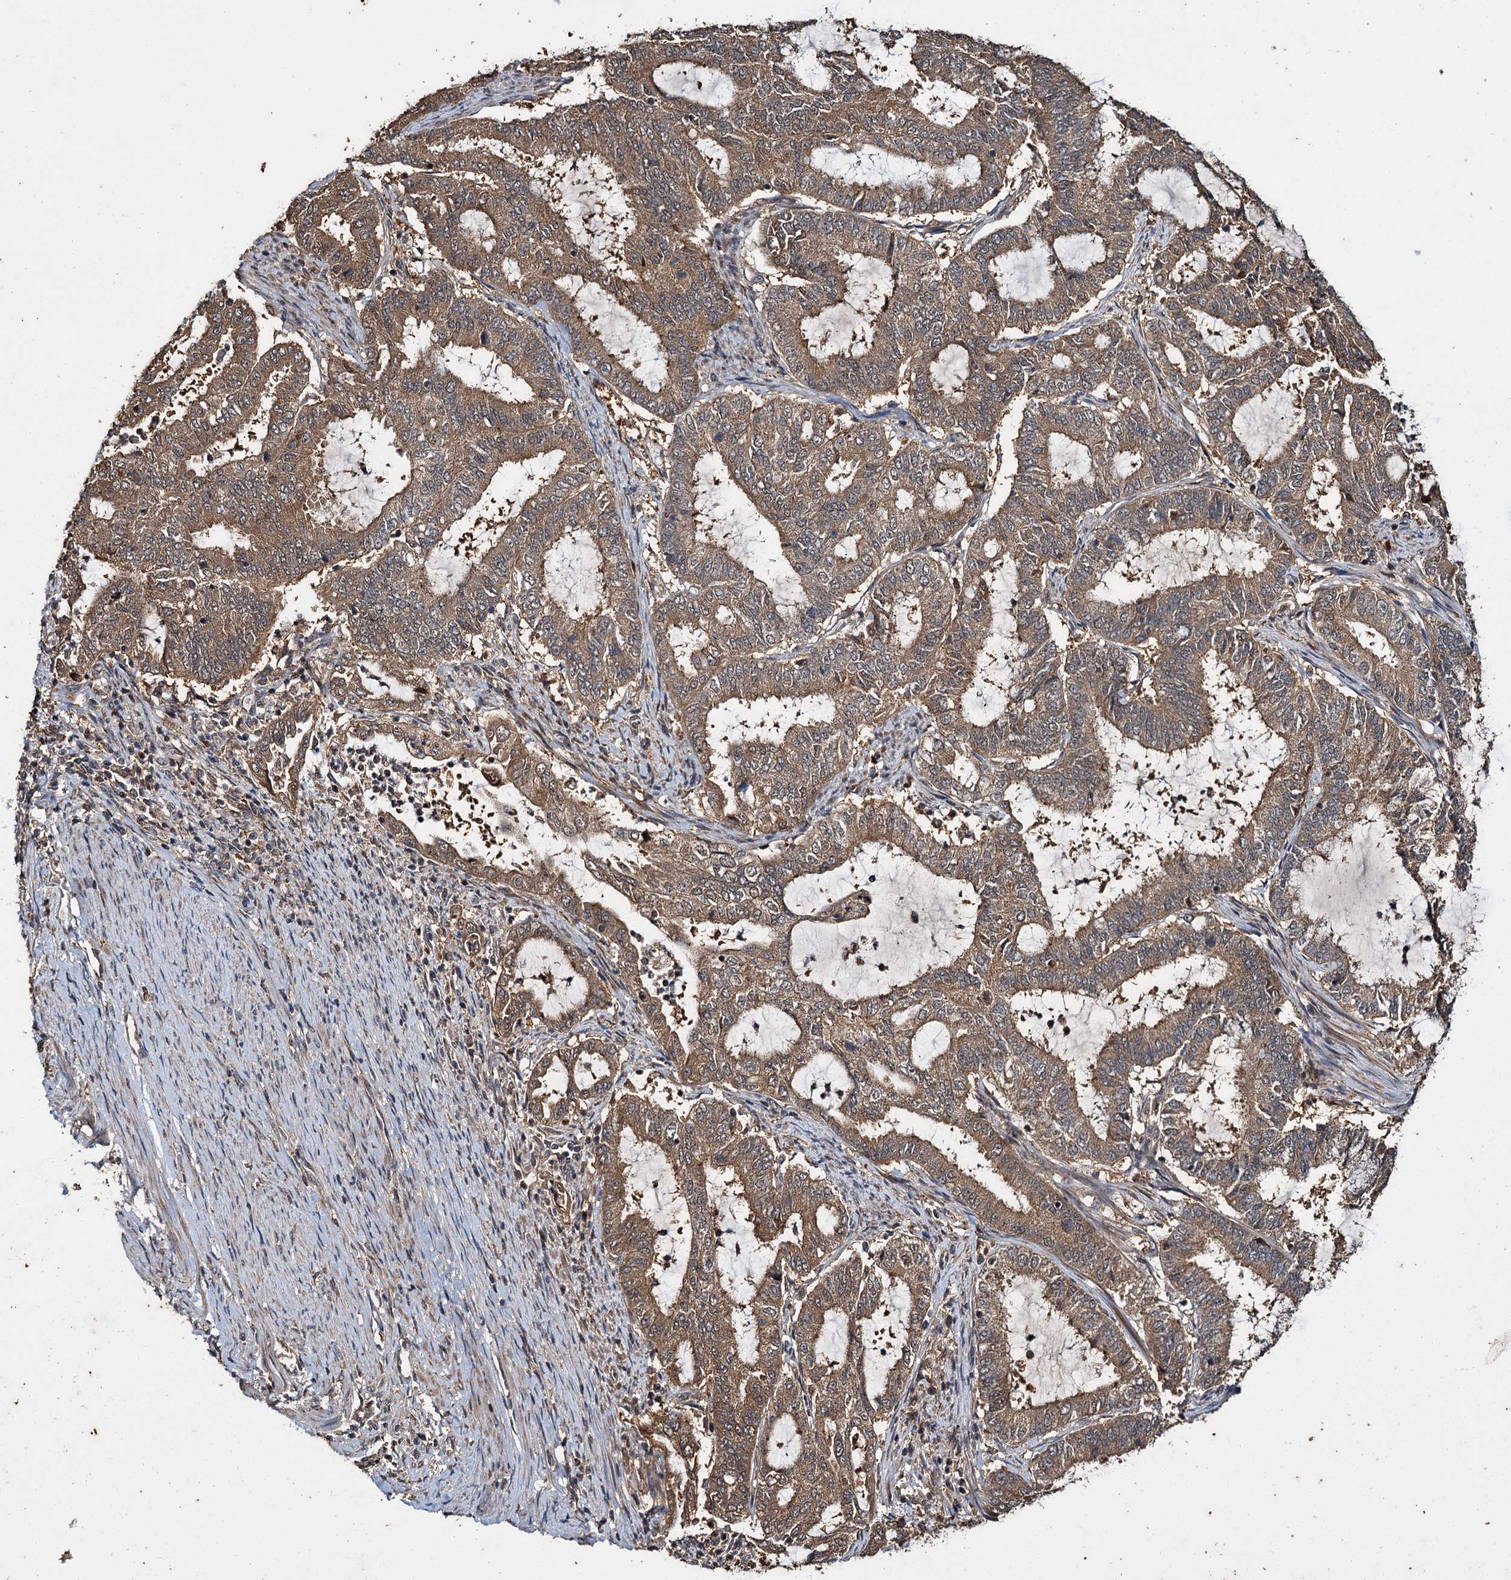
{"staining": {"intensity": "moderate", "quantity": ">75%", "location": "cytoplasmic/membranous"}, "tissue": "endometrial cancer", "cell_type": "Tumor cells", "image_type": "cancer", "snomed": [{"axis": "morphology", "description": "Adenocarcinoma, NOS"}, {"axis": "topography", "description": "Endometrium"}], "caption": "Moderate cytoplasmic/membranous expression is identified in approximately >75% of tumor cells in endometrial cancer (adenocarcinoma).", "gene": "SLC46A3", "patient": {"sex": "female", "age": 51}}